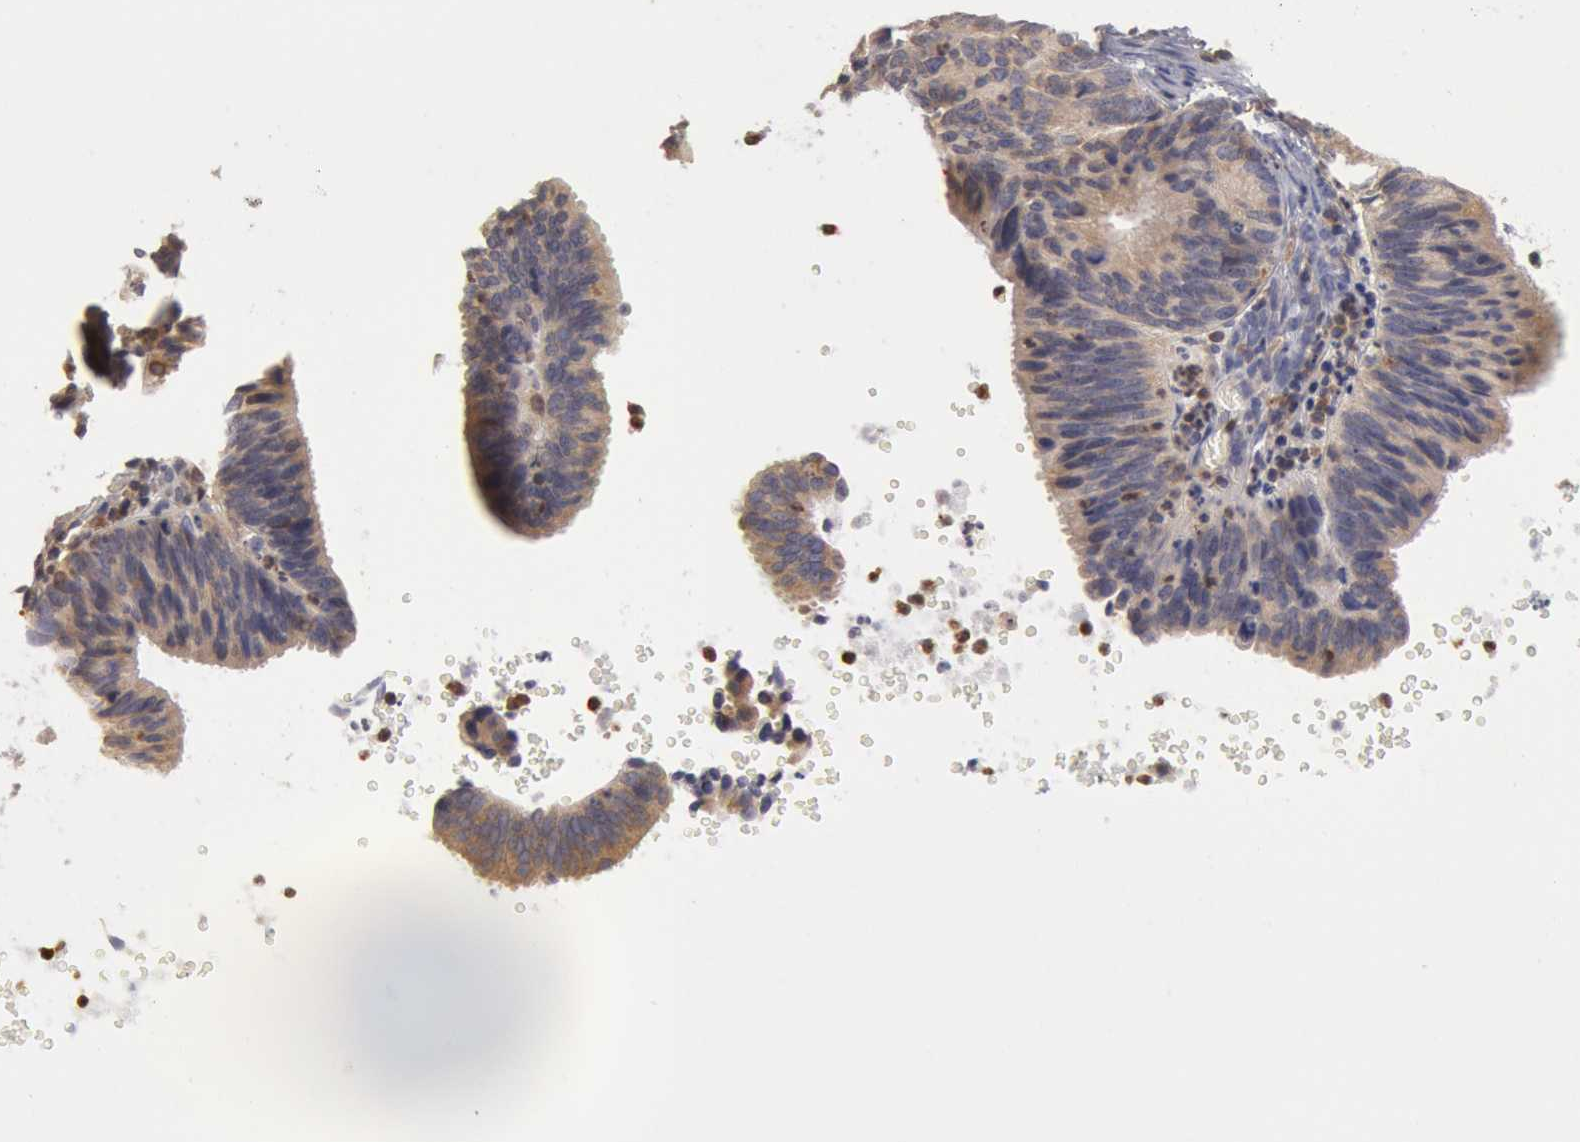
{"staining": {"intensity": "weak", "quantity": ">75%", "location": "cytoplasmic/membranous"}, "tissue": "ovarian cancer", "cell_type": "Tumor cells", "image_type": "cancer", "snomed": [{"axis": "morphology", "description": "Carcinoma, endometroid"}, {"axis": "topography", "description": "Ovary"}], "caption": "IHC (DAB) staining of ovarian cancer (endometroid carcinoma) reveals weak cytoplasmic/membranous protein positivity in about >75% of tumor cells. The protein is stained brown, and the nuclei are stained in blue (DAB (3,3'-diaminobenzidine) IHC with brightfield microscopy, high magnification).", "gene": "OSBPL8", "patient": {"sex": "female", "age": 52}}